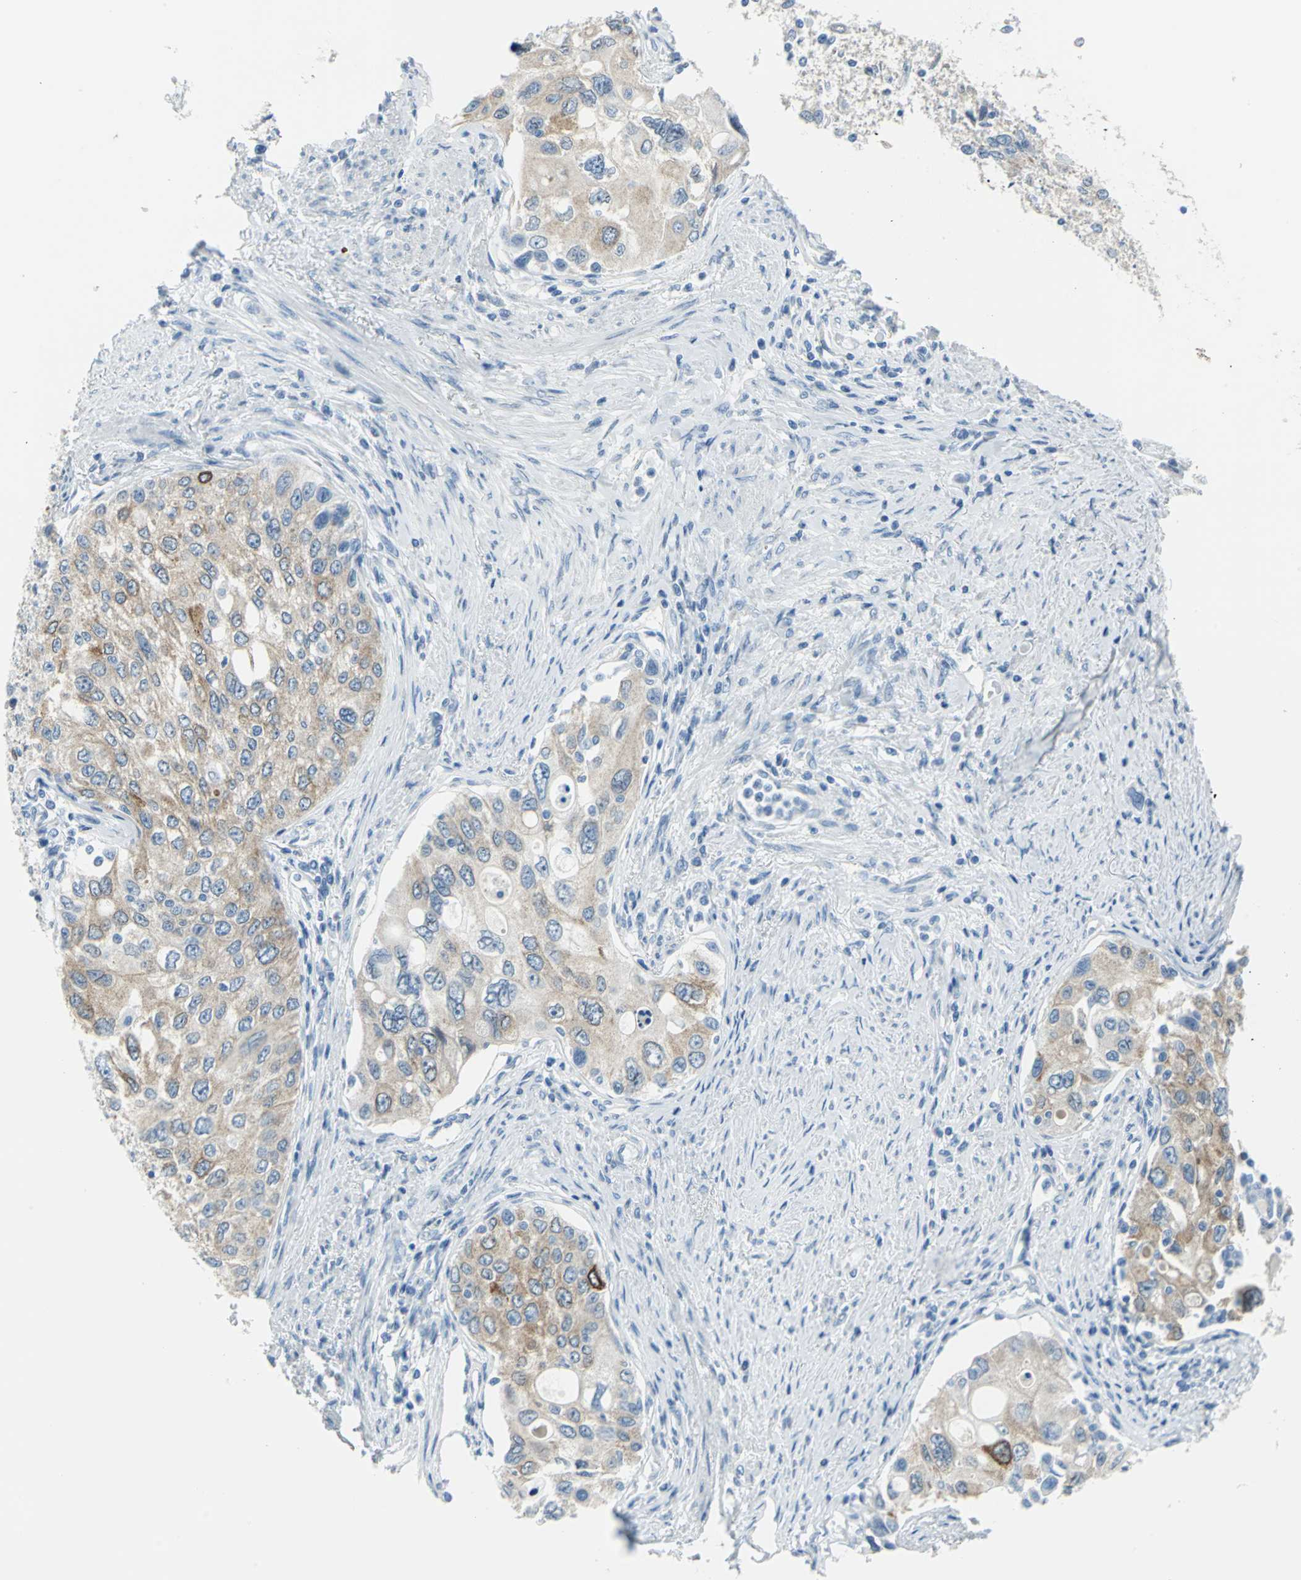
{"staining": {"intensity": "weak", "quantity": ">75%", "location": "cytoplasmic/membranous"}, "tissue": "urothelial cancer", "cell_type": "Tumor cells", "image_type": "cancer", "snomed": [{"axis": "morphology", "description": "Urothelial carcinoma, High grade"}, {"axis": "topography", "description": "Urinary bladder"}], "caption": "High-grade urothelial carcinoma was stained to show a protein in brown. There is low levels of weak cytoplasmic/membranous expression in approximately >75% of tumor cells. The staining was performed using DAB to visualize the protein expression in brown, while the nuclei were stained in blue with hematoxylin (Magnification: 20x).", "gene": "CYB5A", "patient": {"sex": "female", "age": 56}}